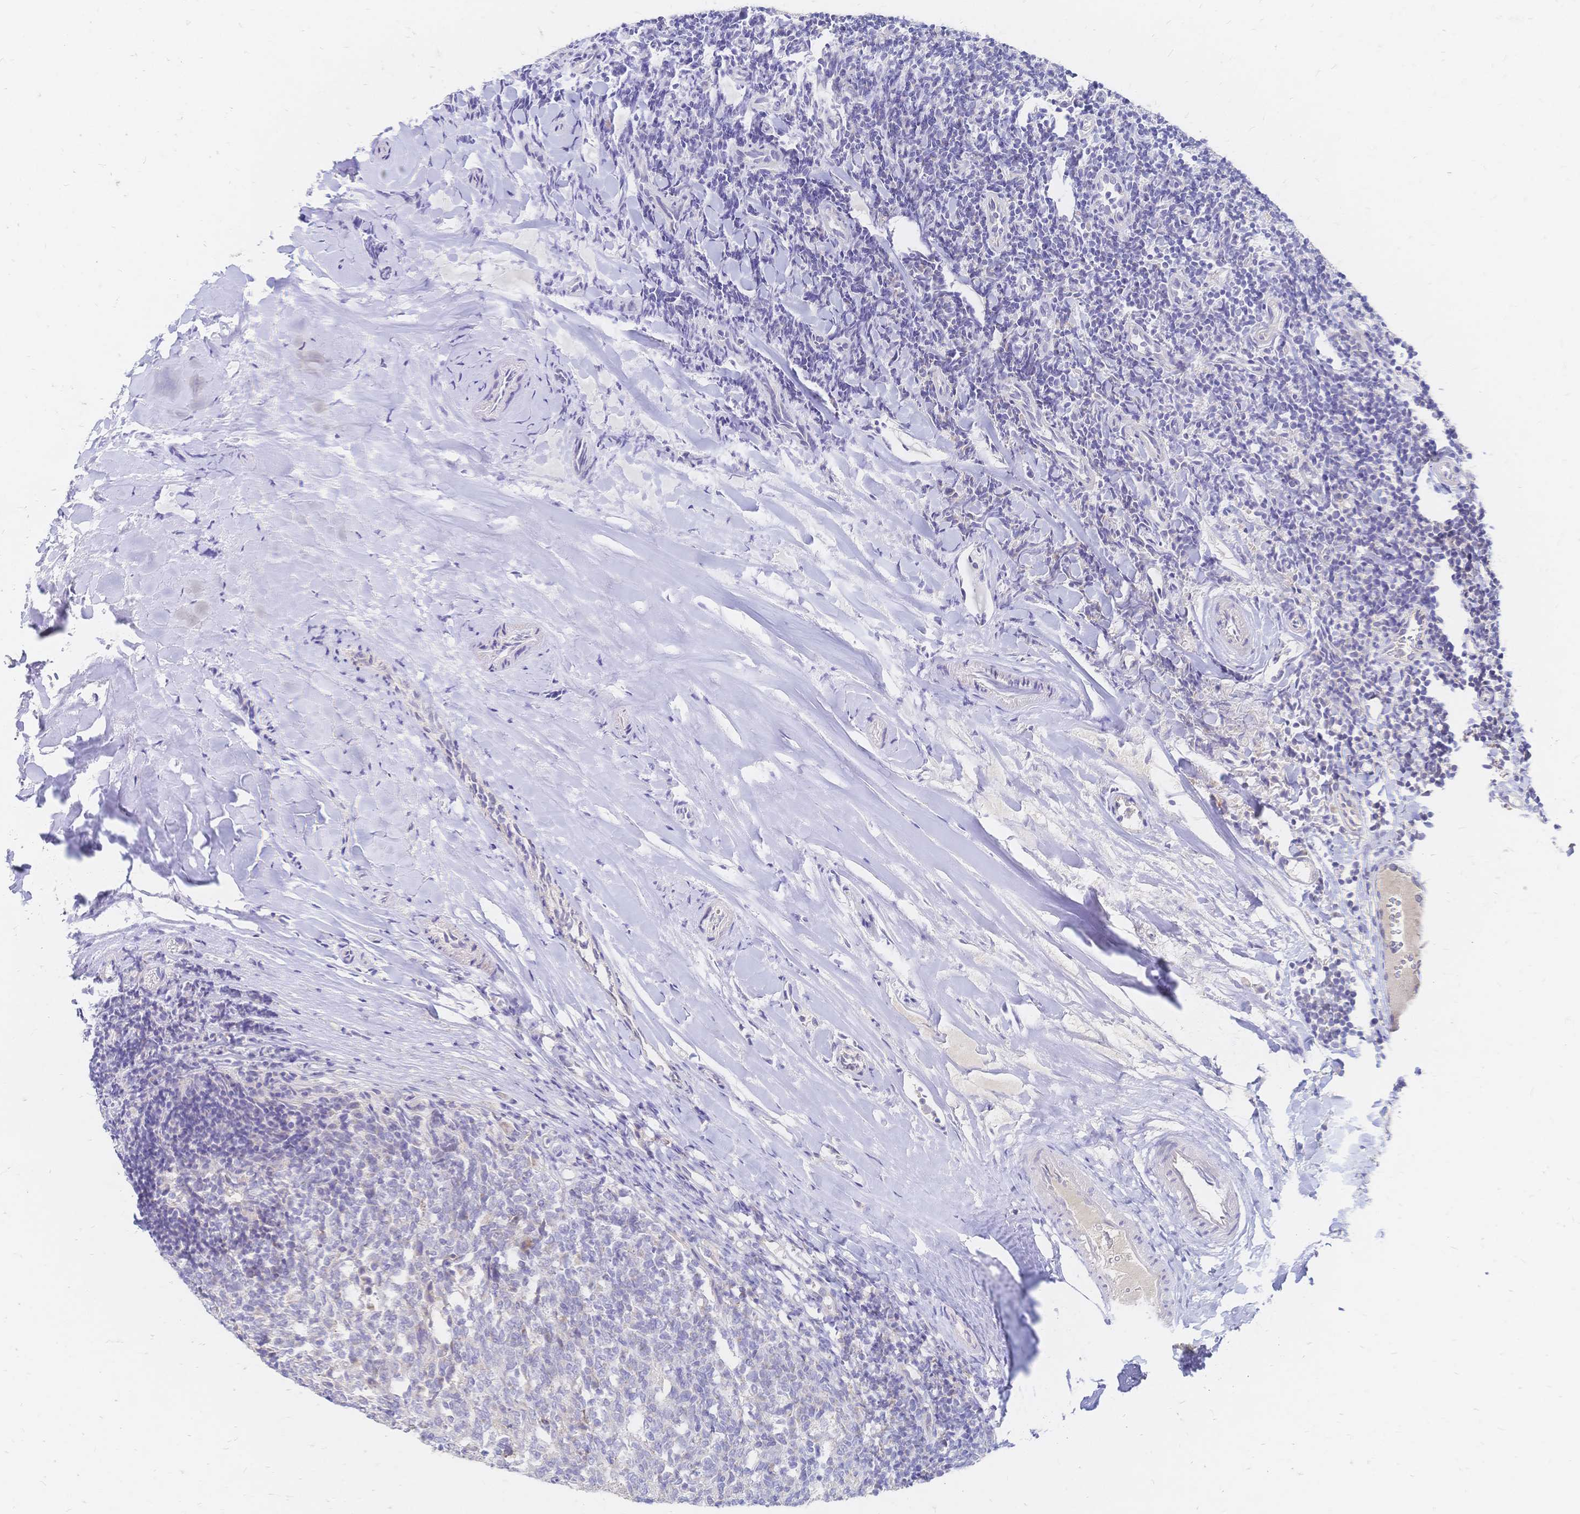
{"staining": {"intensity": "negative", "quantity": "none", "location": "none"}, "tissue": "tonsil", "cell_type": "Germinal center cells", "image_type": "normal", "snomed": [{"axis": "morphology", "description": "Normal tissue, NOS"}, {"axis": "topography", "description": "Tonsil"}], "caption": "Immunohistochemistry histopathology image of benign tonsil: human tonsil stained with DAB displays no significant protein staining in germinal center cells.", "gene": "VWC2L", "patient": {"sex": "female", "age": 10}}